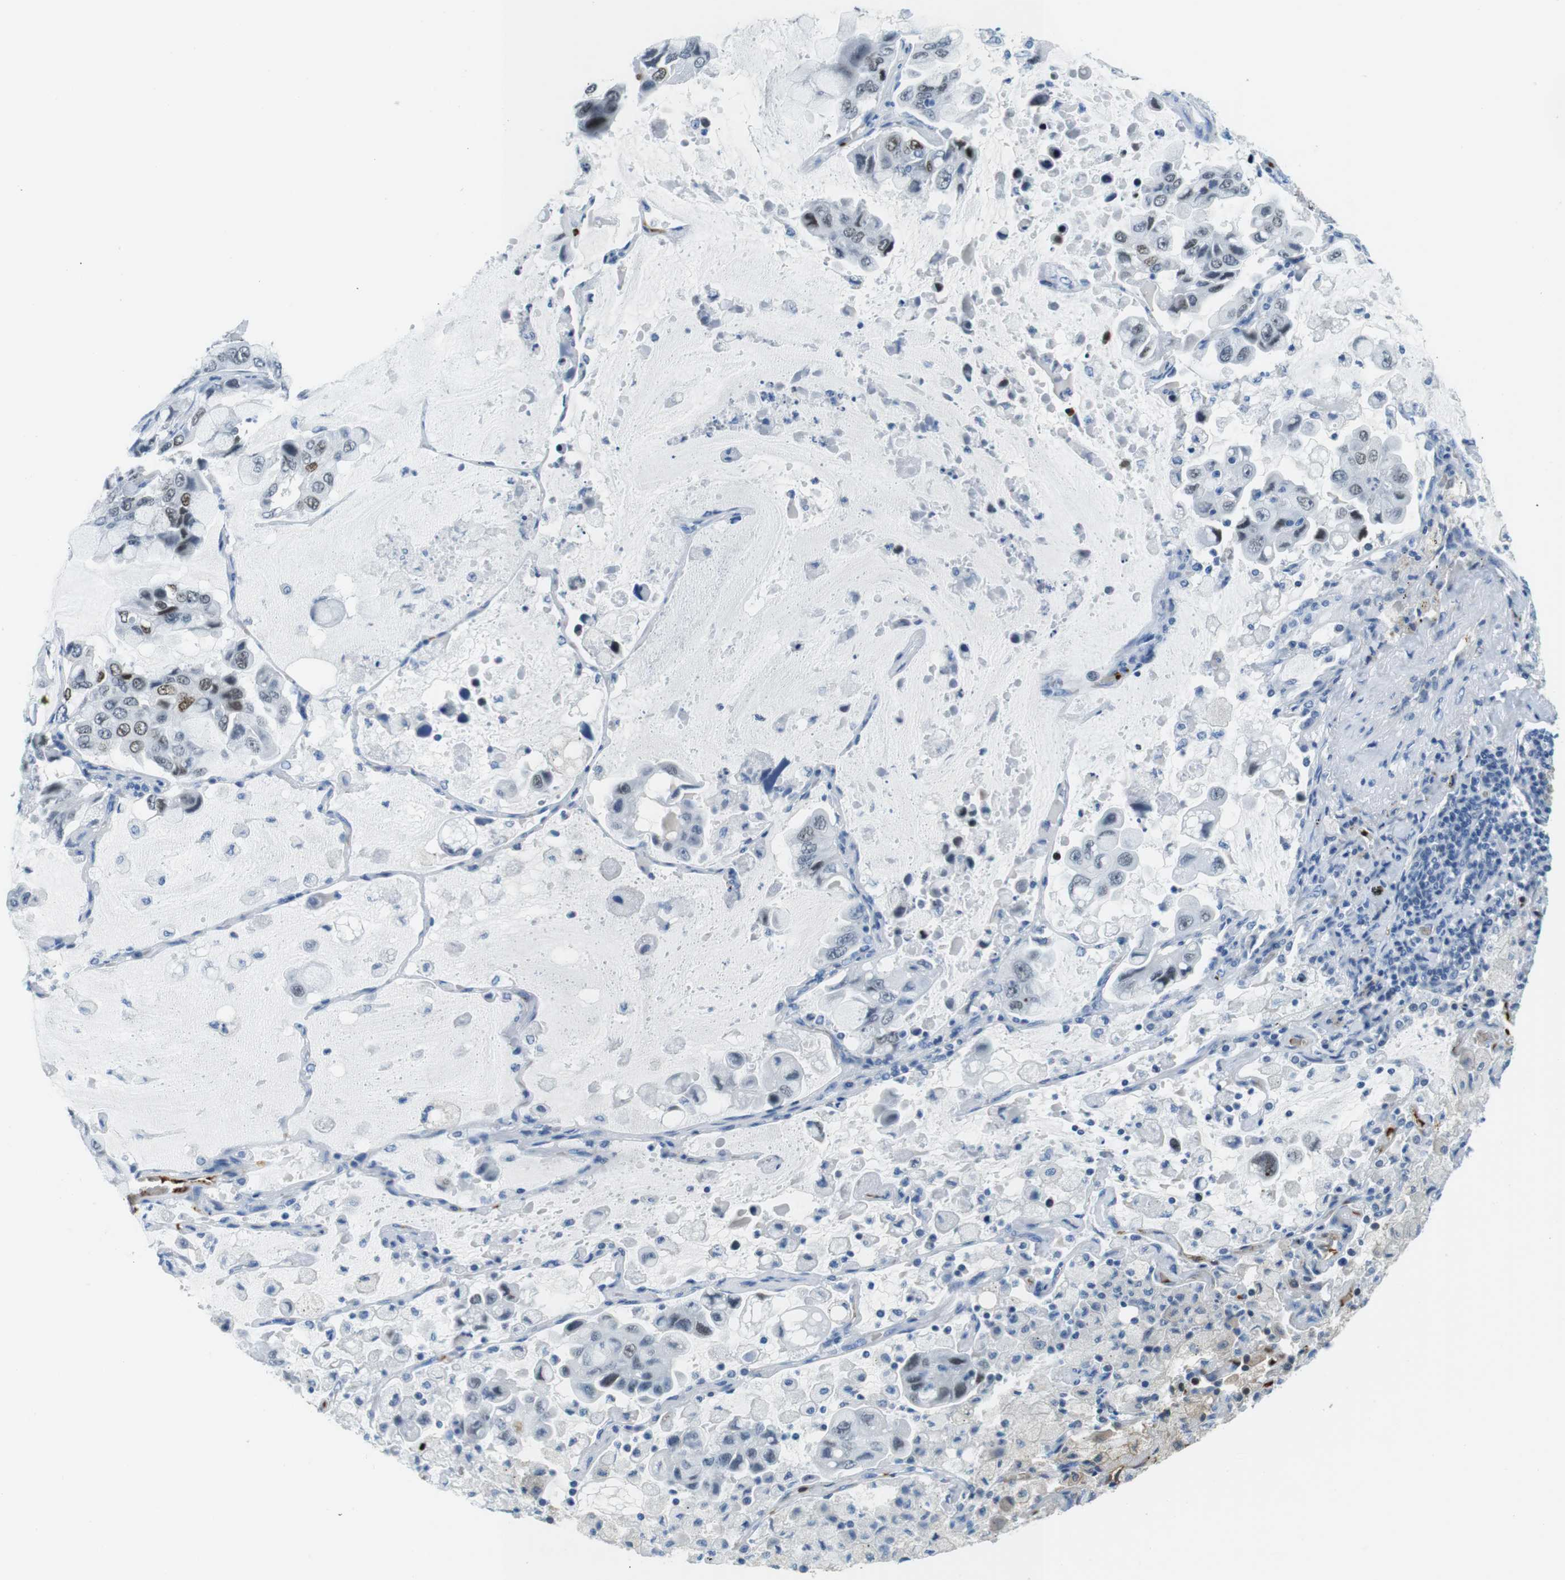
{"staining": {"intensity": "moderate", "quantity": "25%-75%", "location": "nuclear"}, "tissue": "lung cancer", "cell_type": "Tumor cells", "image_type": "cancer", "snomed": [{"axis": "morphology", "description": "Adenocarcinoma, NOS"}, {"axis": "topography", "description": "Lung"}], "caption": "Protein expression analysis of human lung cancer (adenocarcinoma) reveals moderate nuclear expression in about 25%-75% of tumor cells.", "gene": "TFAP2C", "patient": {"sex": "male", "age": 64}}